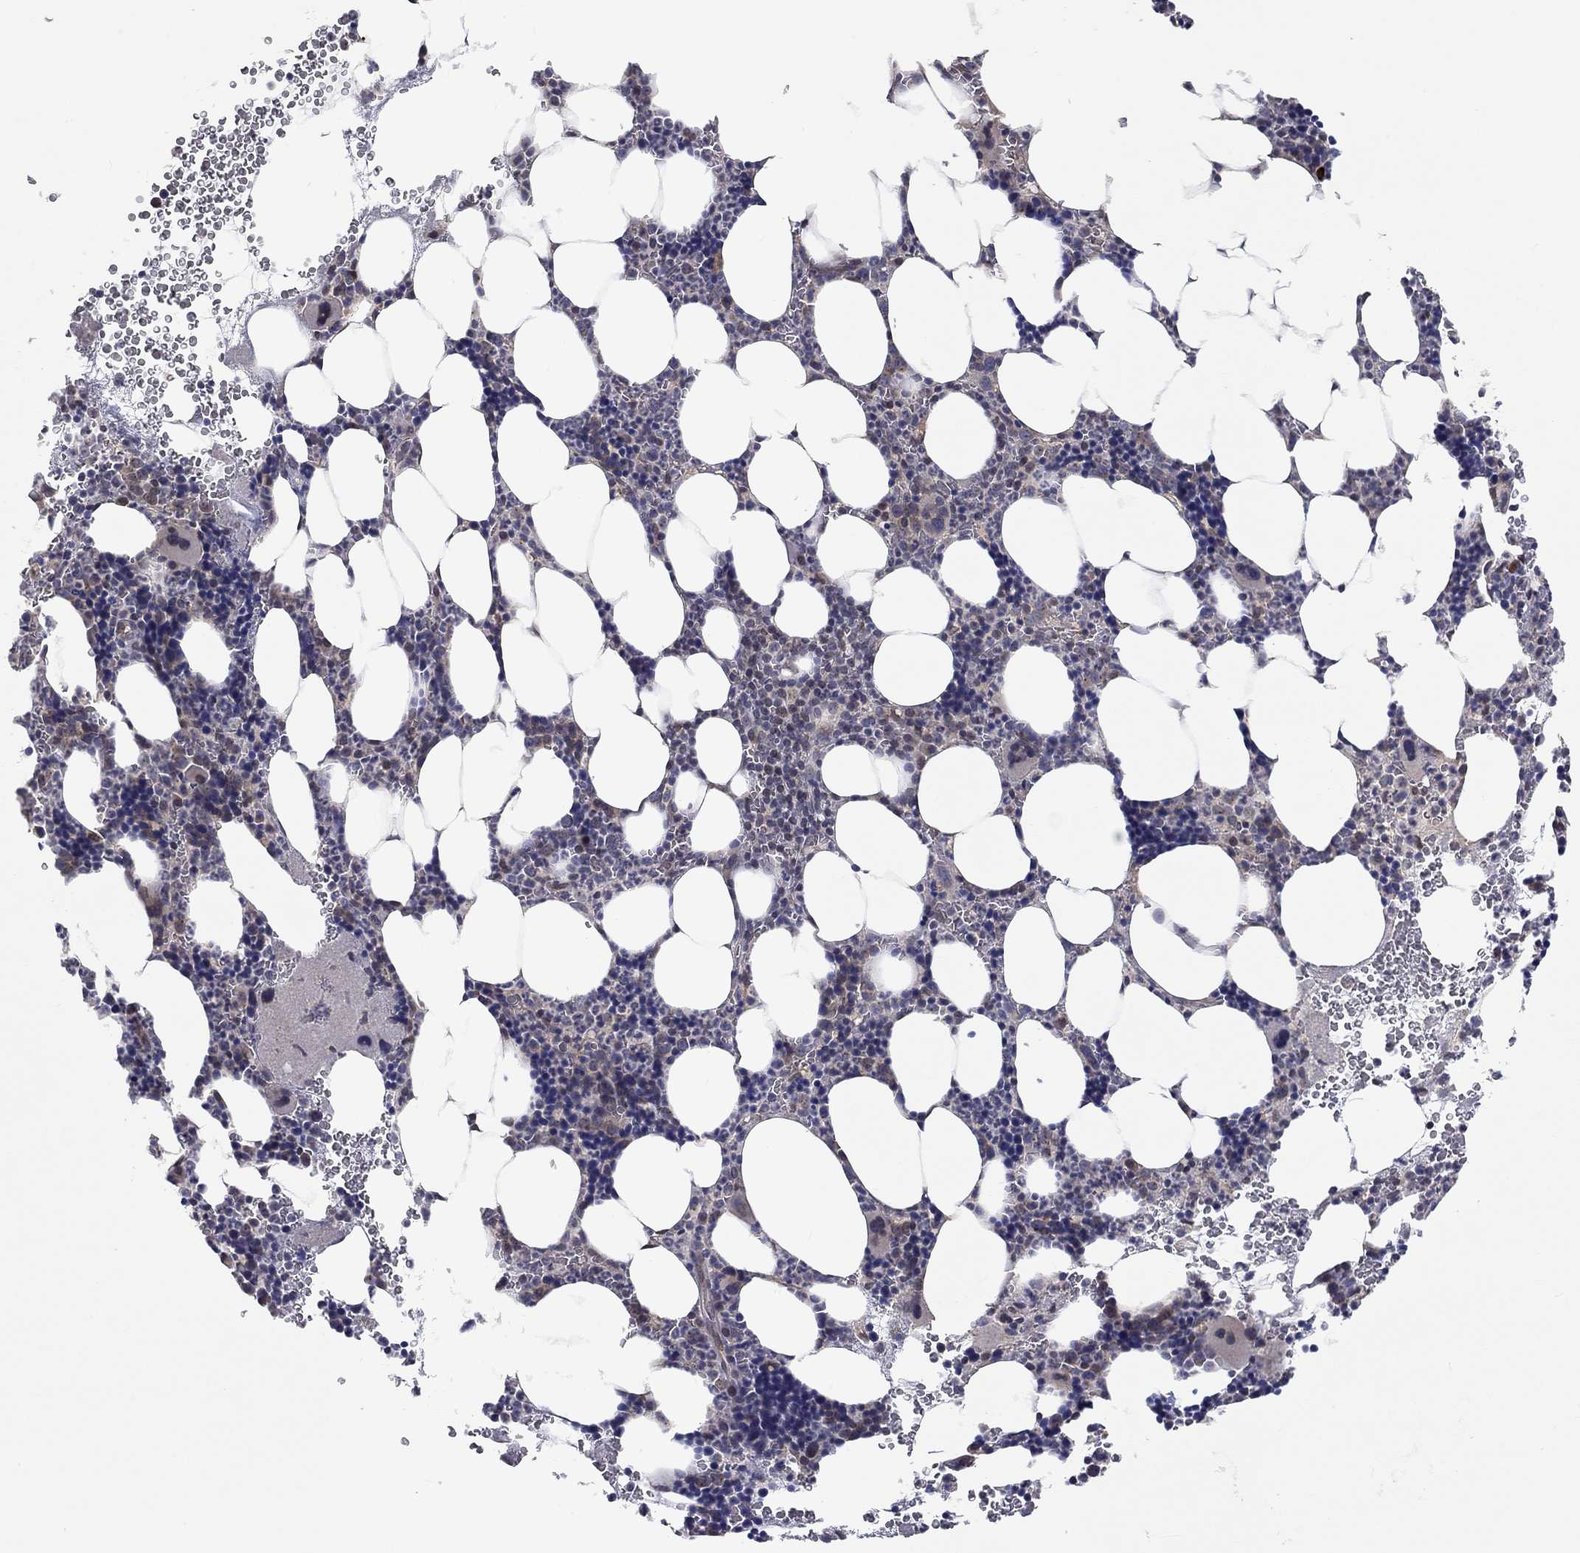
{"staining": {"intensity": "negative", "quantity": "none", "location": "none"}, "tissue": "bone marrow", "cell_type": "Hematopoietic cells", "image_type": "normal", "snomed": [{"axis": "morphology", "description": "Normal tissue, NOS"}, {"axis": "topography", "description": "Bone marrow"}], "caption": "Immunohistochemical staining of unremarkable human bone marrow exhibits no significant expression in hematopoietic cells.", "gene": "CETN3", "patient": {"sex": "male", "age": 44}}